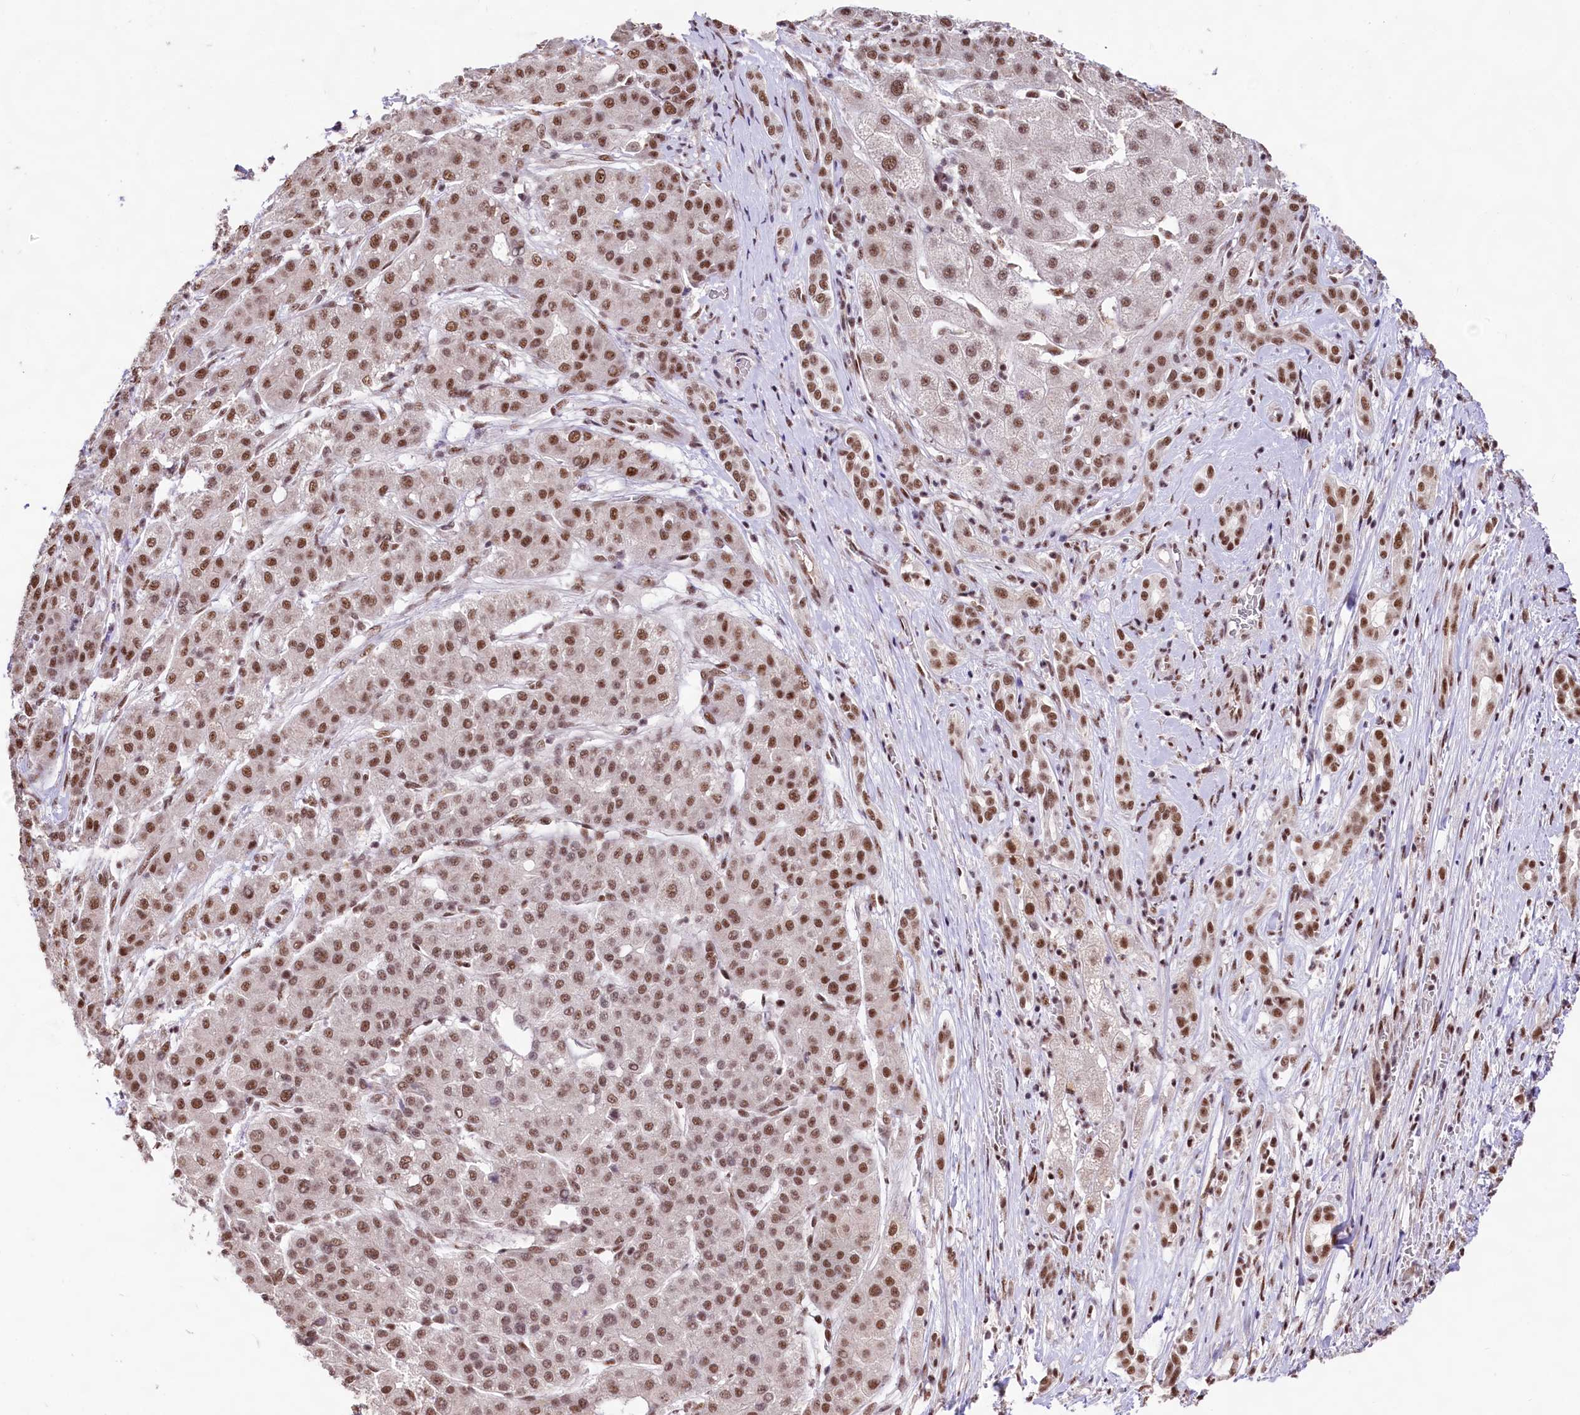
{"staining": {"intensity": "moderate", "quantity": ">75%", "location": "nuclear"}, "tissue": "liver cancer", "cell_type": "Tumor cells", "image_type": "cancer", "snomed": [{"axis": "morphology", "description": "Carcinoma, Hepatocellular, NOS"}, {"axis": "topography", "description": "Liver"}], "caption": "Human liver cancer (hepatocellular carcinoma) stained for a protein (brown) displays moderate nuclear positive positivity in about >75% of tumor cells.", "gene": "HIRA", "patient": {"sex": "male", "age": 65}}